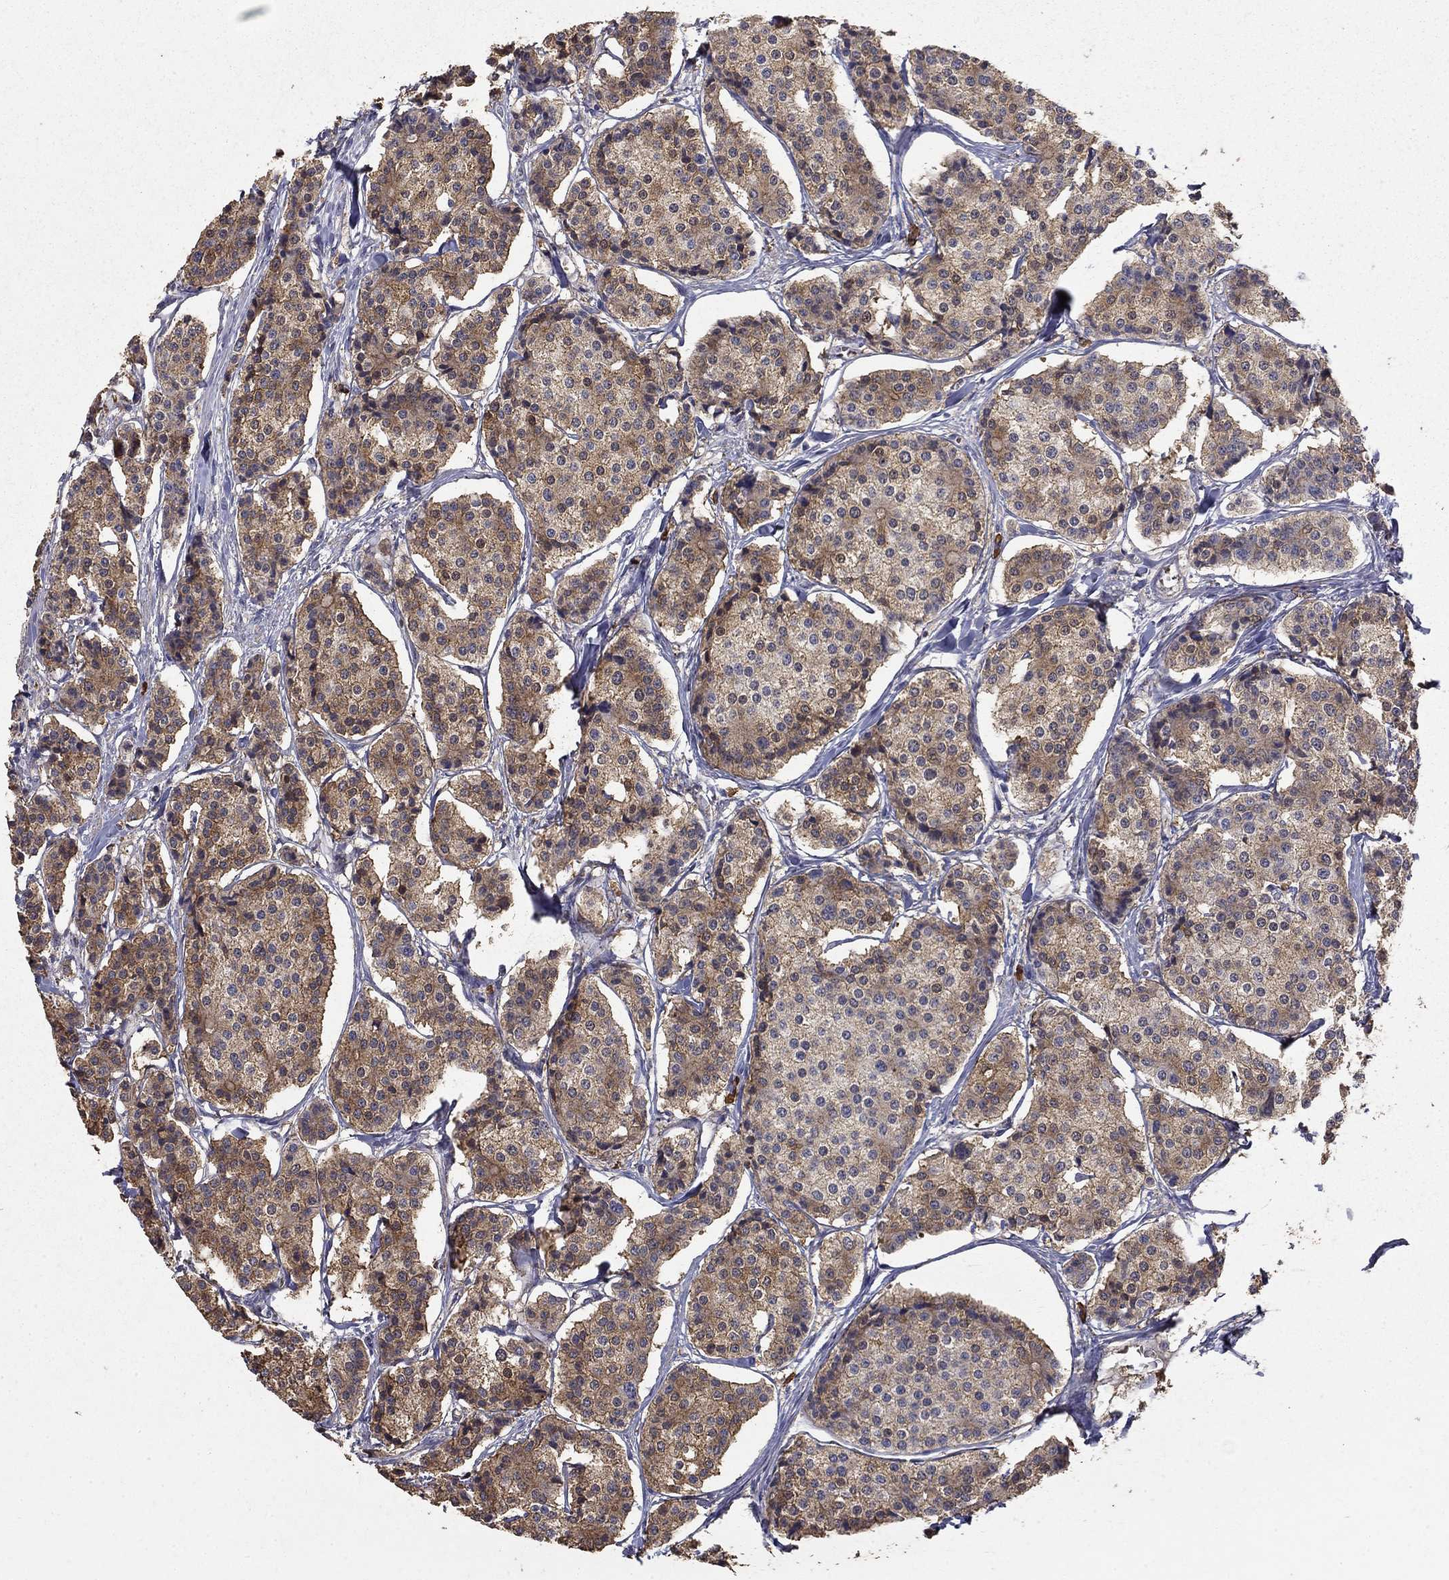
{"staining": {"intensity": "moderate", "quantity": "25%-75%", "location": "cytoplasmic/membranous"}, "tissue": "carcinoid", "cell_type": "Tumor cells", "image_type": "cancer", "snomed": [{"axis": "morphology", "description": "Carcinoid, malignant, NOS"}, {"axis": "topography", "description": "Small intestine"}], "caption": "This is a photomicrograph of immunohistochemistry (IHC) staining of carcinoid (malignant), which shows moderate positivity in the cytoplasmic/membranous of tumor cells.", "gene": "MPP2", "patient": {"sex": "female", "age": 65}}